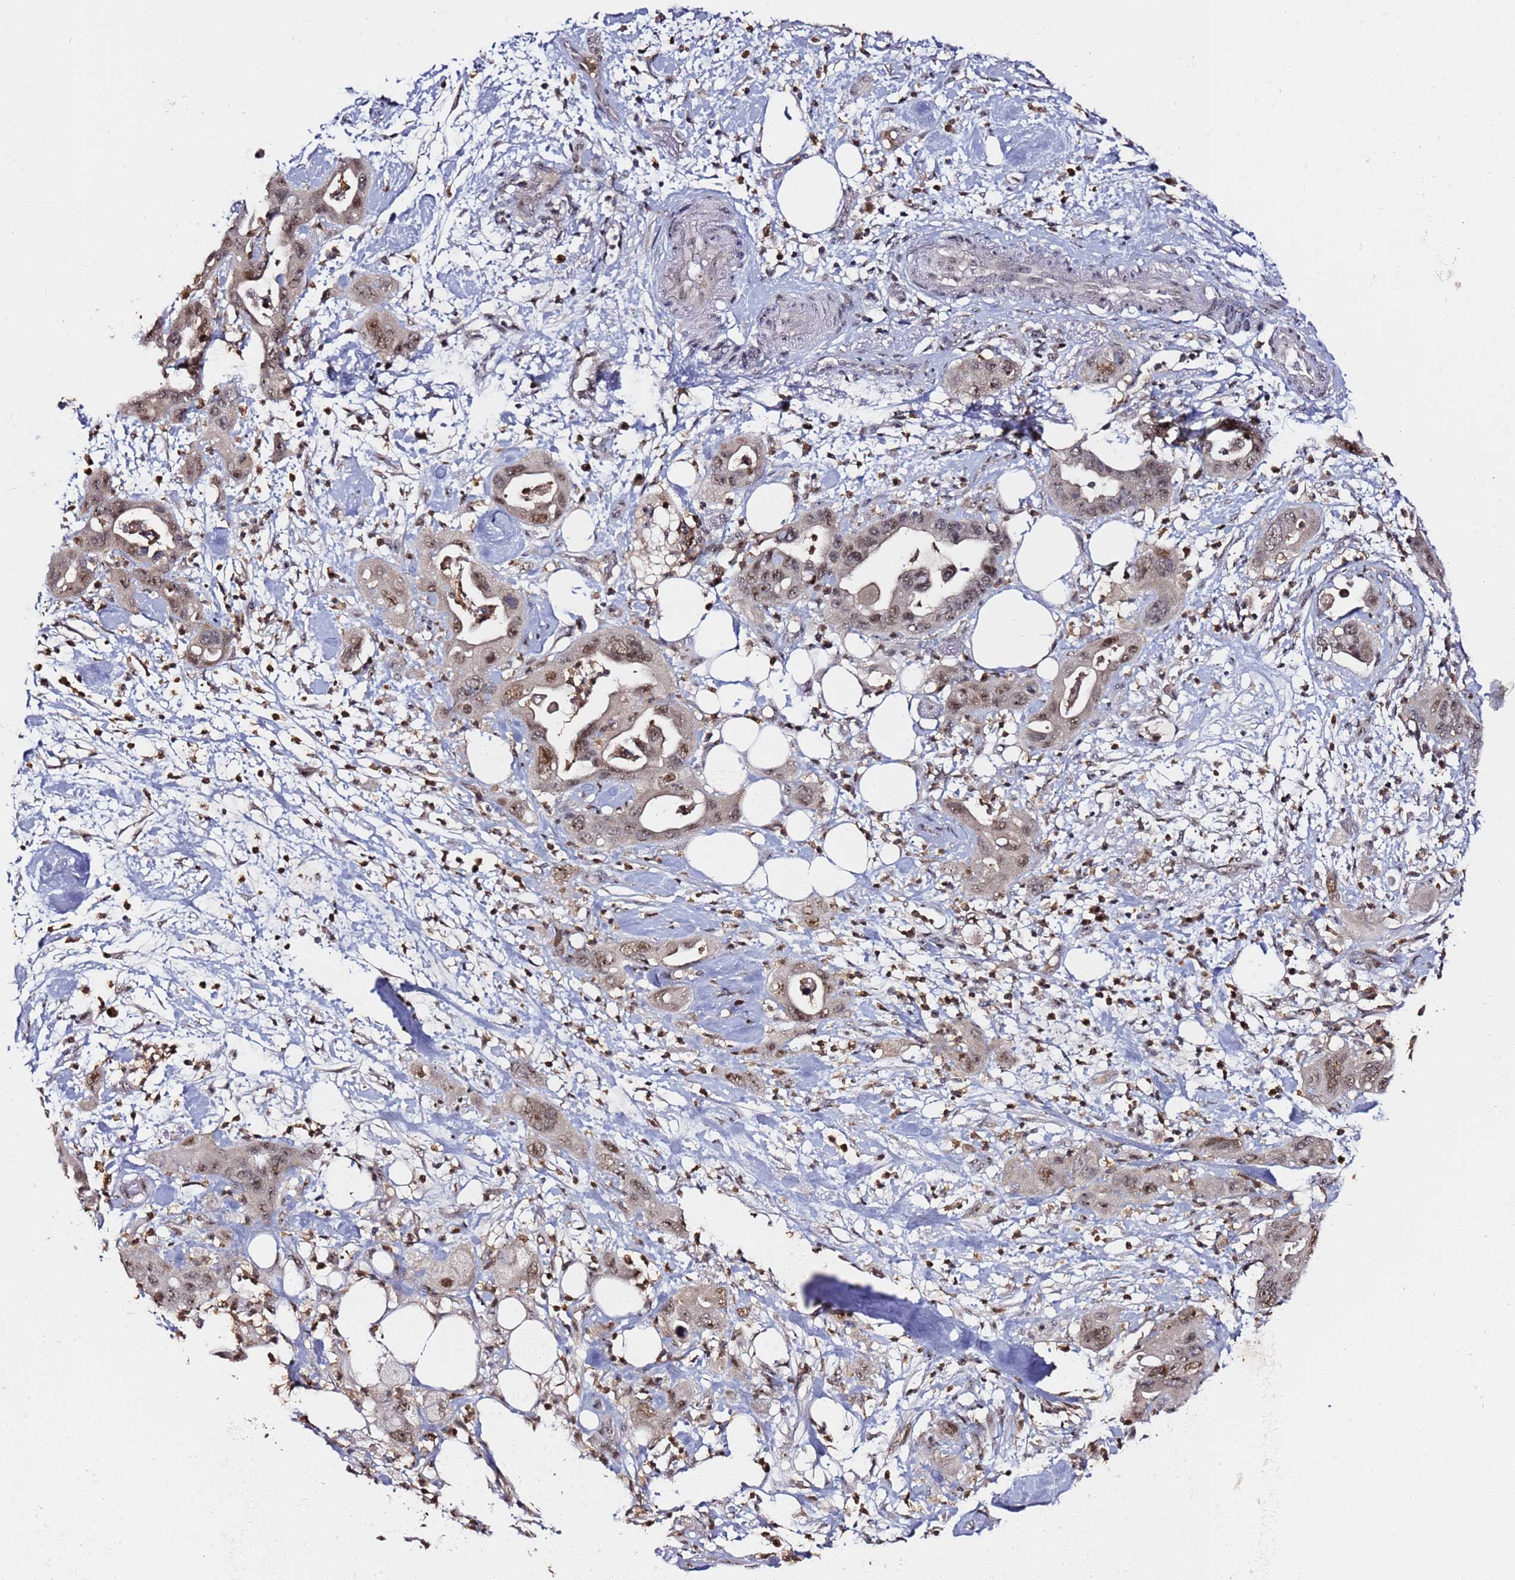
{"staining": {"intensity": "moderate", "quantity": ">75%", "location": "nuclear"}, "tissue": "pancreatic cancer", "cell_type": "Tumor cells", "image_type": "cancer", "snomed": [{"axis": "morphology", "description": "Adenocarcinoma, NOS"}, {"axis": "topography", "description": "Pancreas"}], "caption": "Human pancreatic cancer stained with a protein marker exhibits moderate staining in tumor cells.", "gene": "FCF1", "patient": {"sex": "female", "age": 71}}